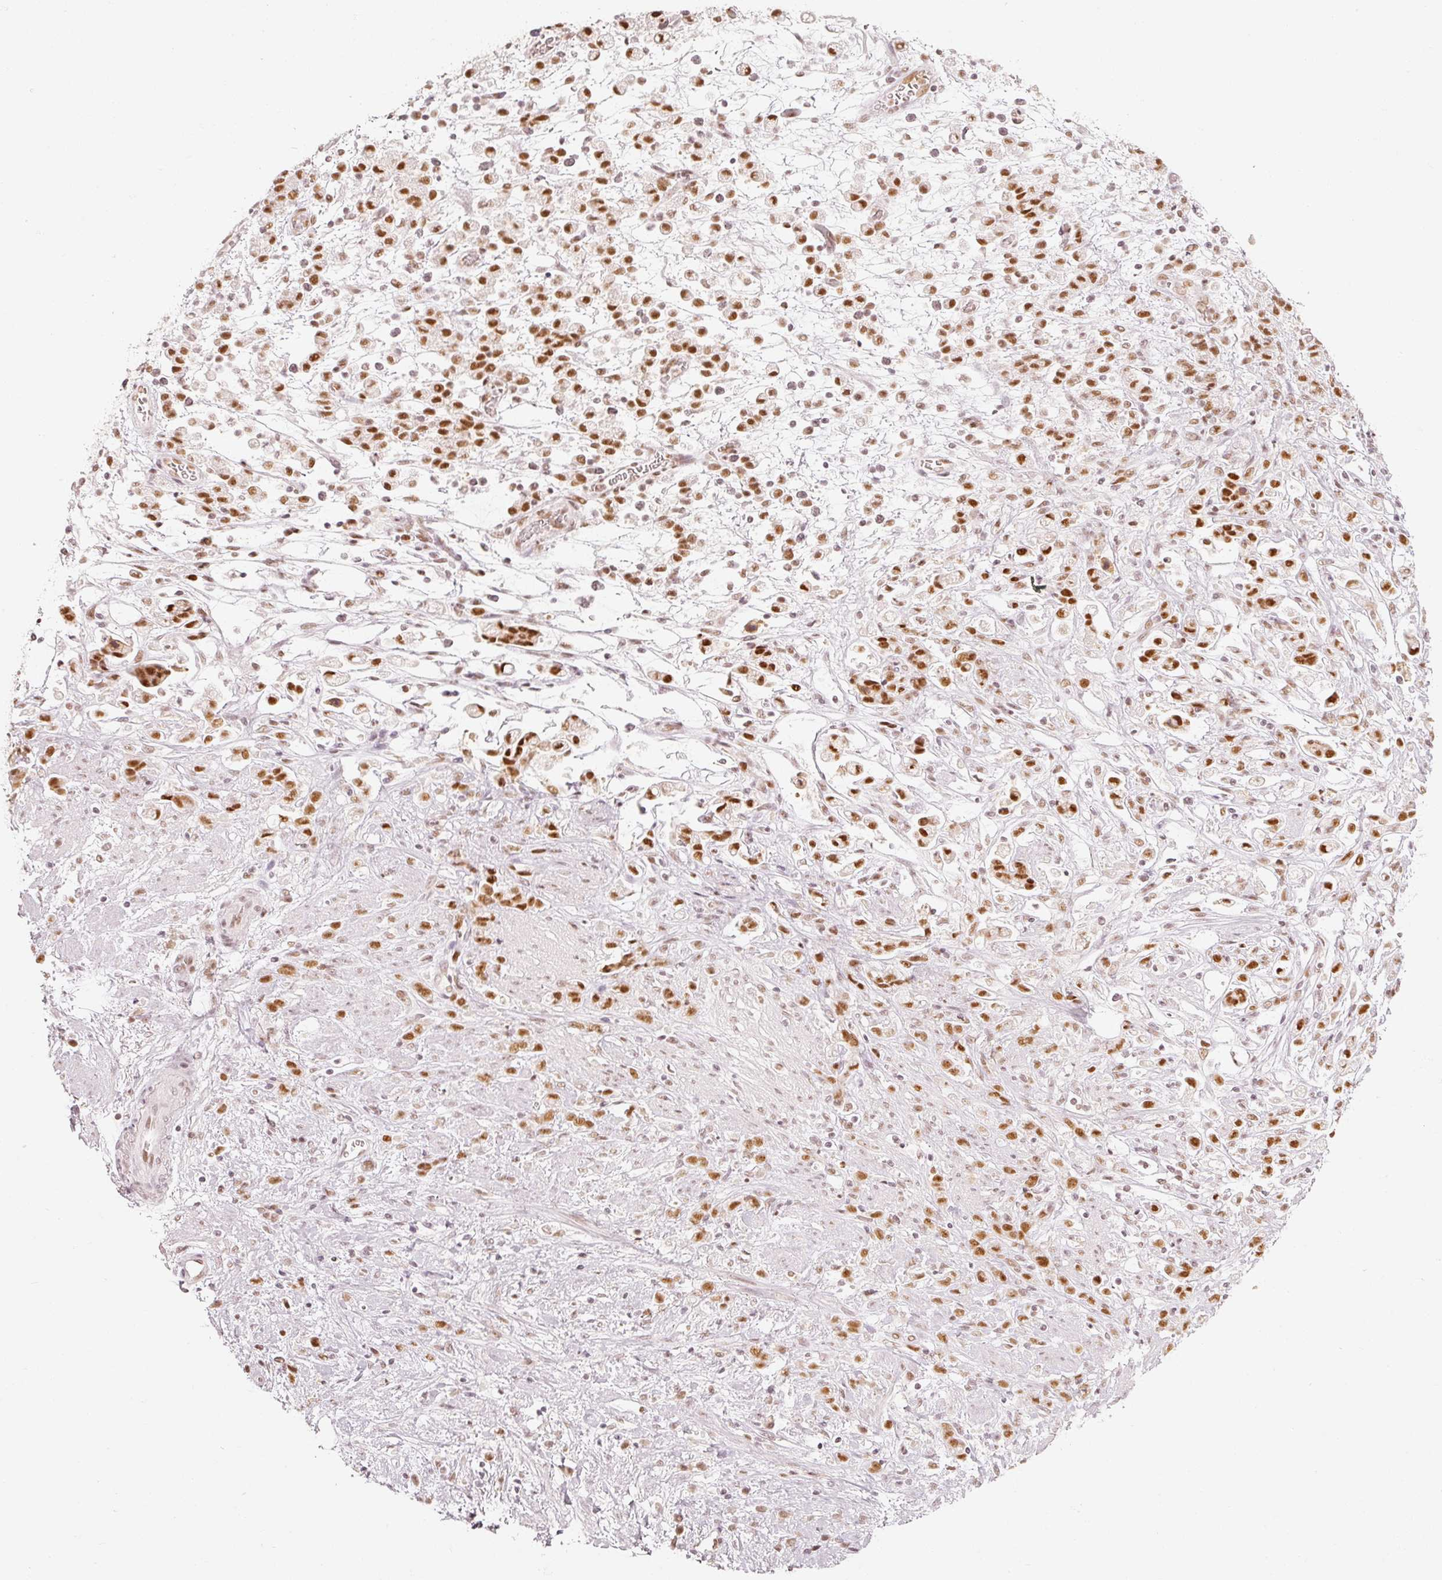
{"staining": {"intensity": "strong", "quantity": ">75%", "location": "nuclear"}, "tissue": "stomach cancer", "cell_type": "Tumor cells", "image_type": "cancer", "snomed": [{"axis": "morphology", "description": "Adenocarcinoma, NOS"}, {"axis": "topography", "description": "Stomach"}], "caption": "Stomach cancer (adenocarcinoma) stained with IHC displays strong nuclear positivity in approximately >75% of tumor cells.", "gene": "PPP1R10", "patient": {"sex": "female", "age": 60}}